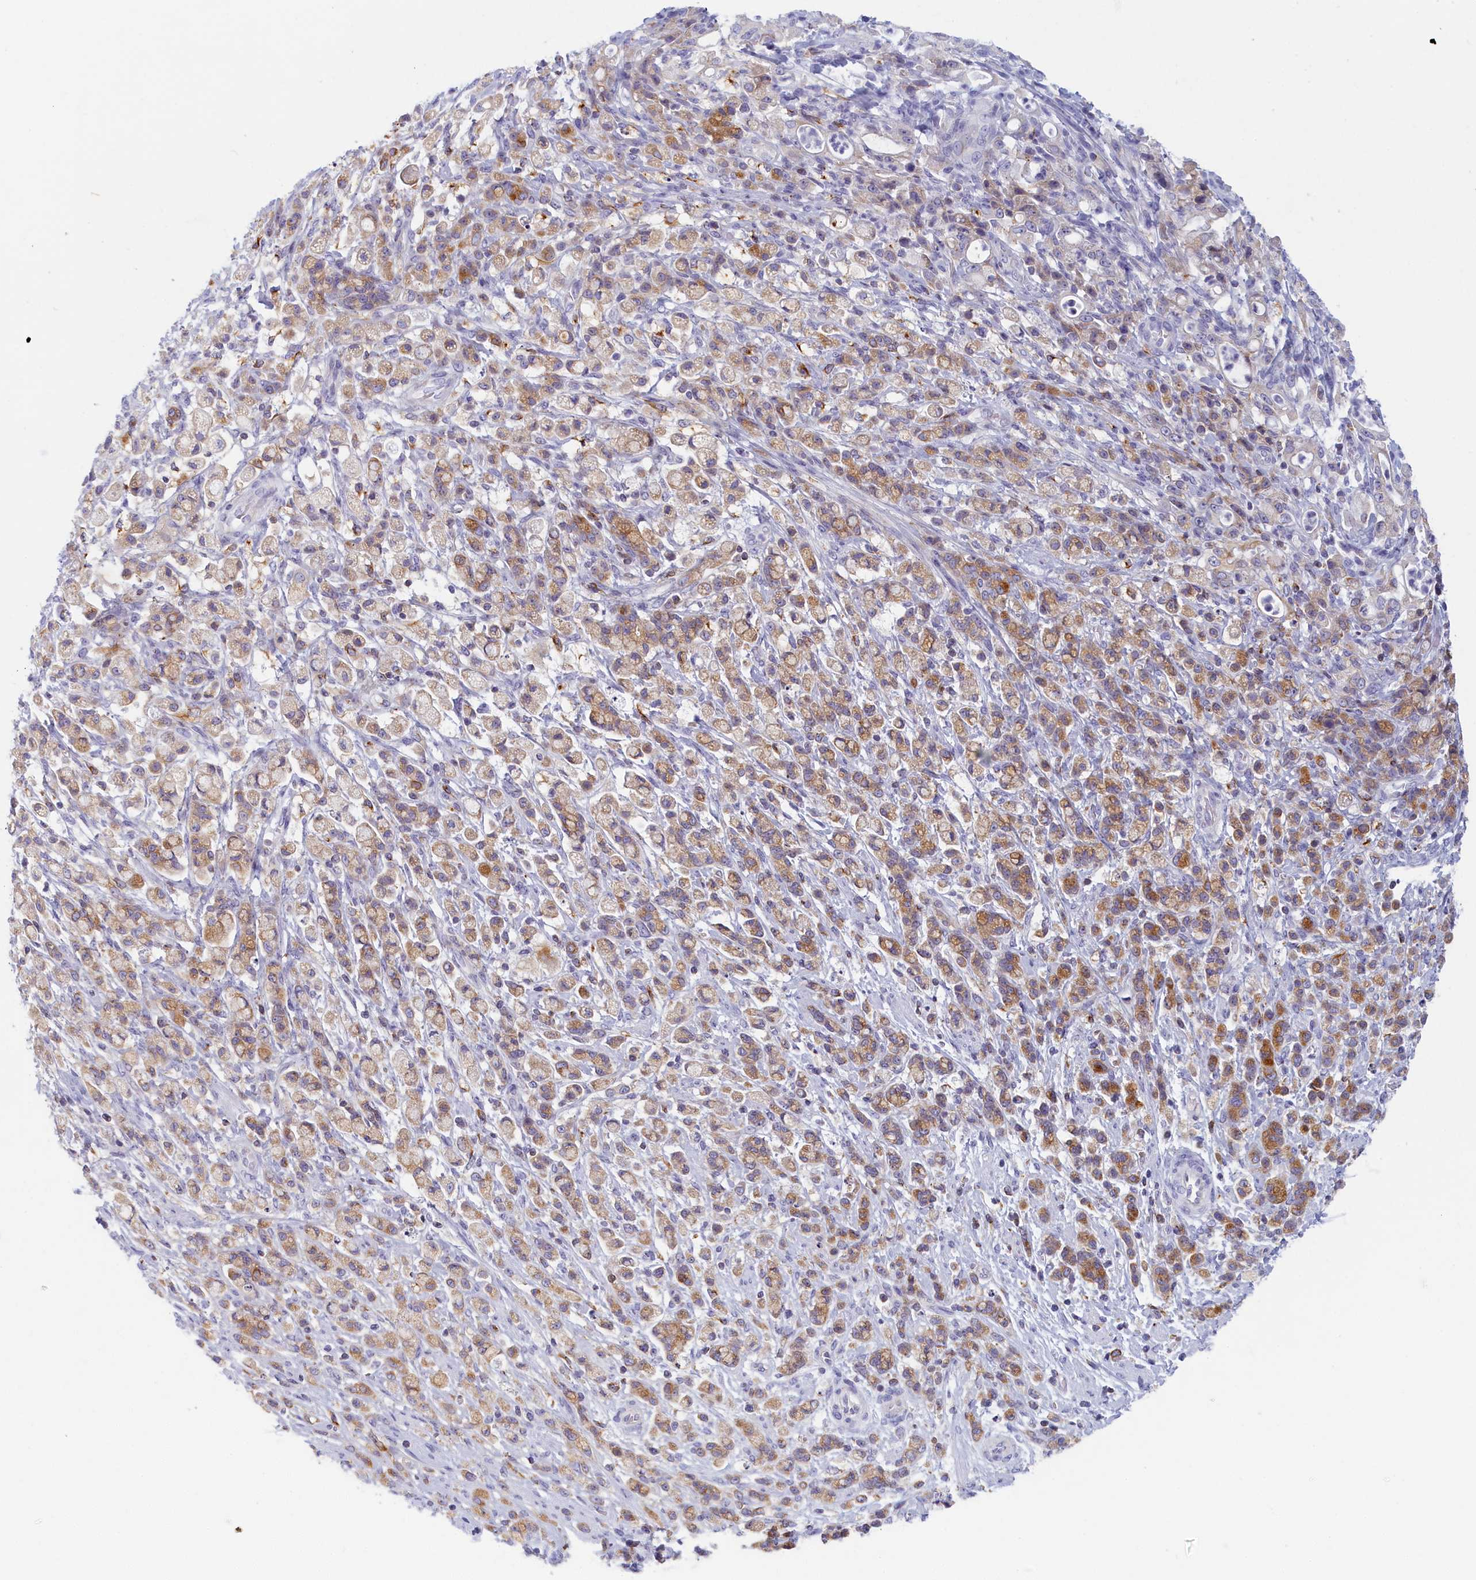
{"staining": {"intensity": "moderate", "quantity": ">75%", "location": "cytoplasmic/membranous"}, "tissue": "stomach cancer", "cell_type": "Tumor cells", "image_type": "cancer", "snomed": [{"axis": "morphology", "description": "Adenocarcinoma, NOS"}, {"axis": "topography", "description": "Stomach"}], "caption": "Human adenocarcinoma (stomach) stained for a protein (brown) demonstrates moderate cytoplasmic/membranous positive expression in approximately >75% of tumor cells.", "gene": "NOL10", "patient": {"sex": "female", "age": 60}}